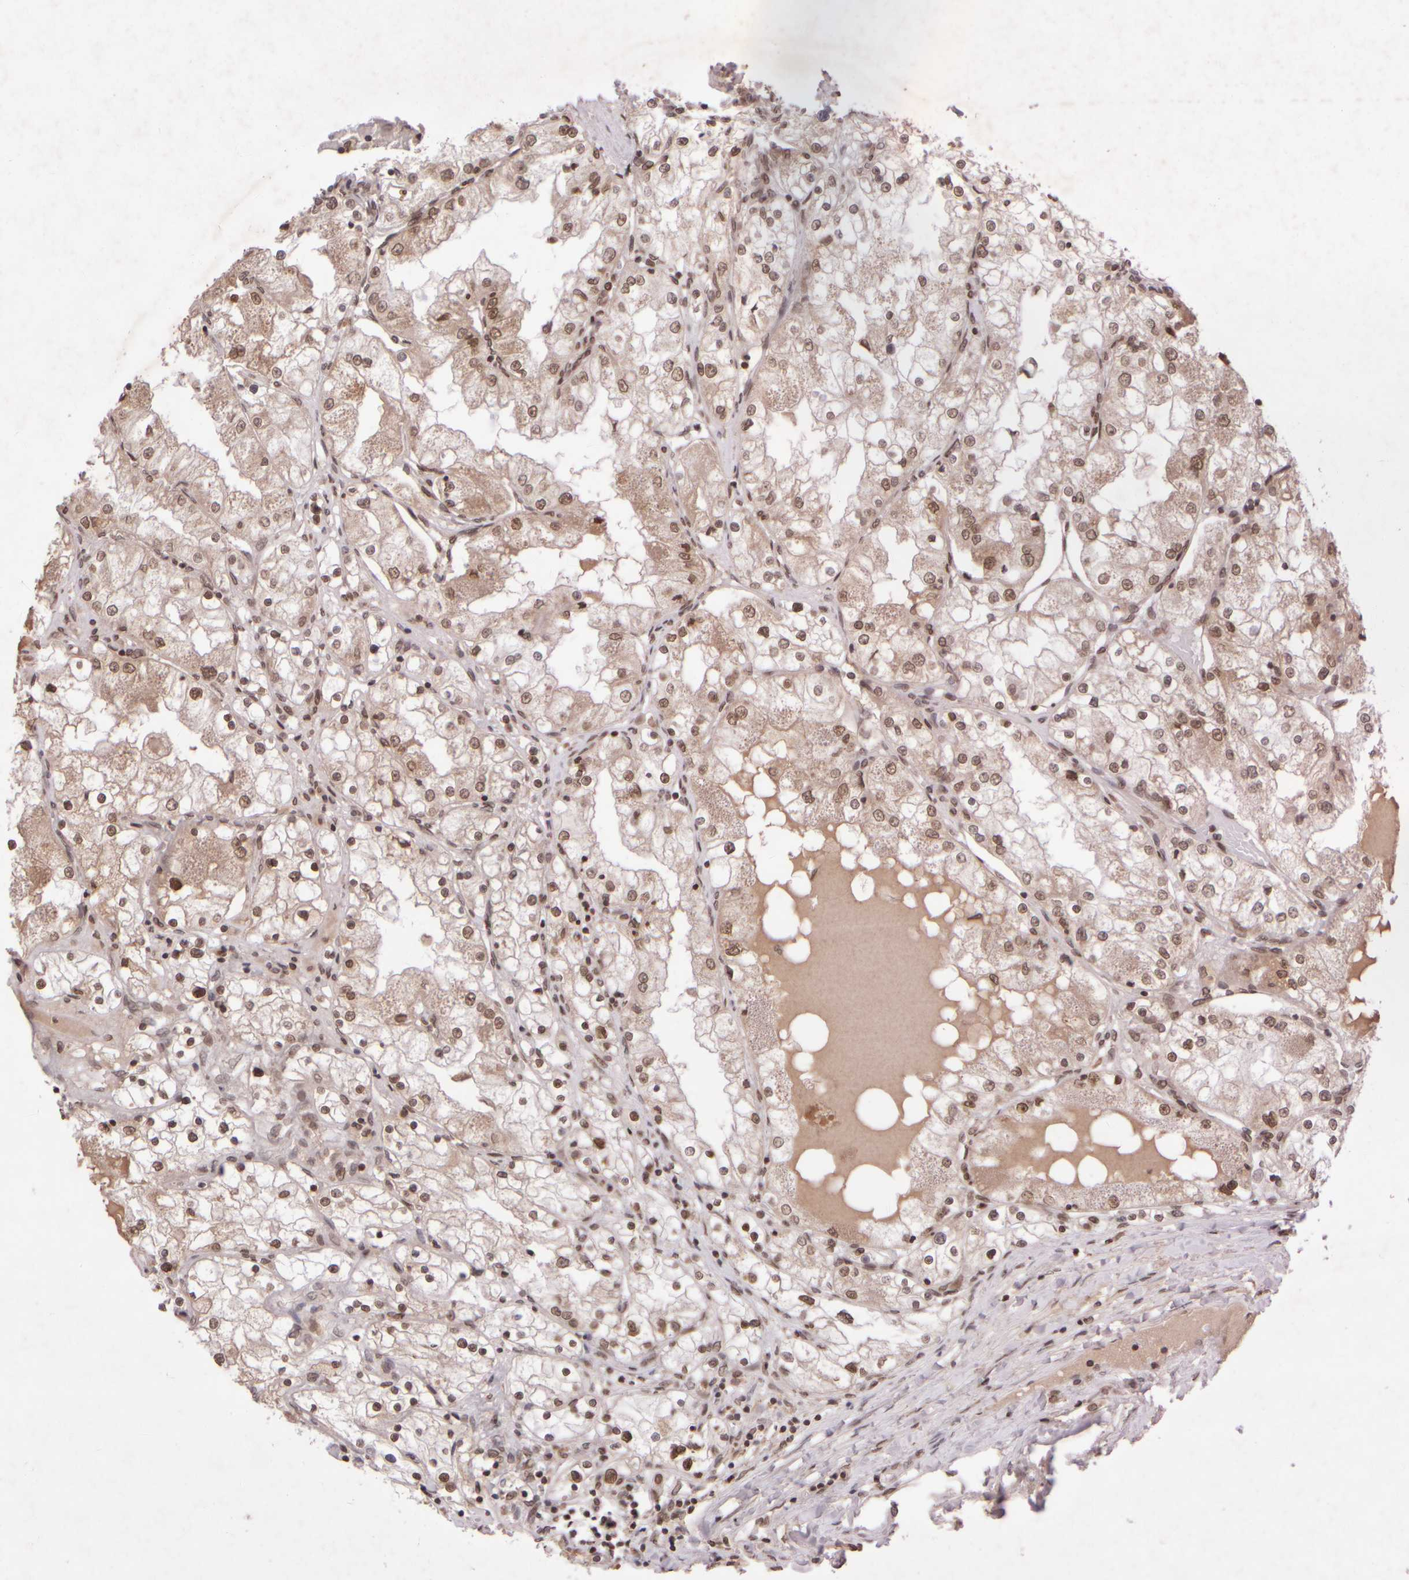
{"staining": {"intensity": "moderate", "quantity": ">75%", "location": "nuclear"}, "tissue": "renal cancer", "cell_type": "Tumor cells", "image_type": "cancer", "snomed": [{"axis": "morphology", "description": "Adenocarcinoma, NOS"}, {"axis": "topography", "description": "Kidney"}], "caption": "Renal cancer was stained to show a protein in brown. There is medium levels of moderate nuclear expression in about >75% of tumor cells.", "gene": "ZC3HC1", "patient": {"sex": "male", "age": 68}}